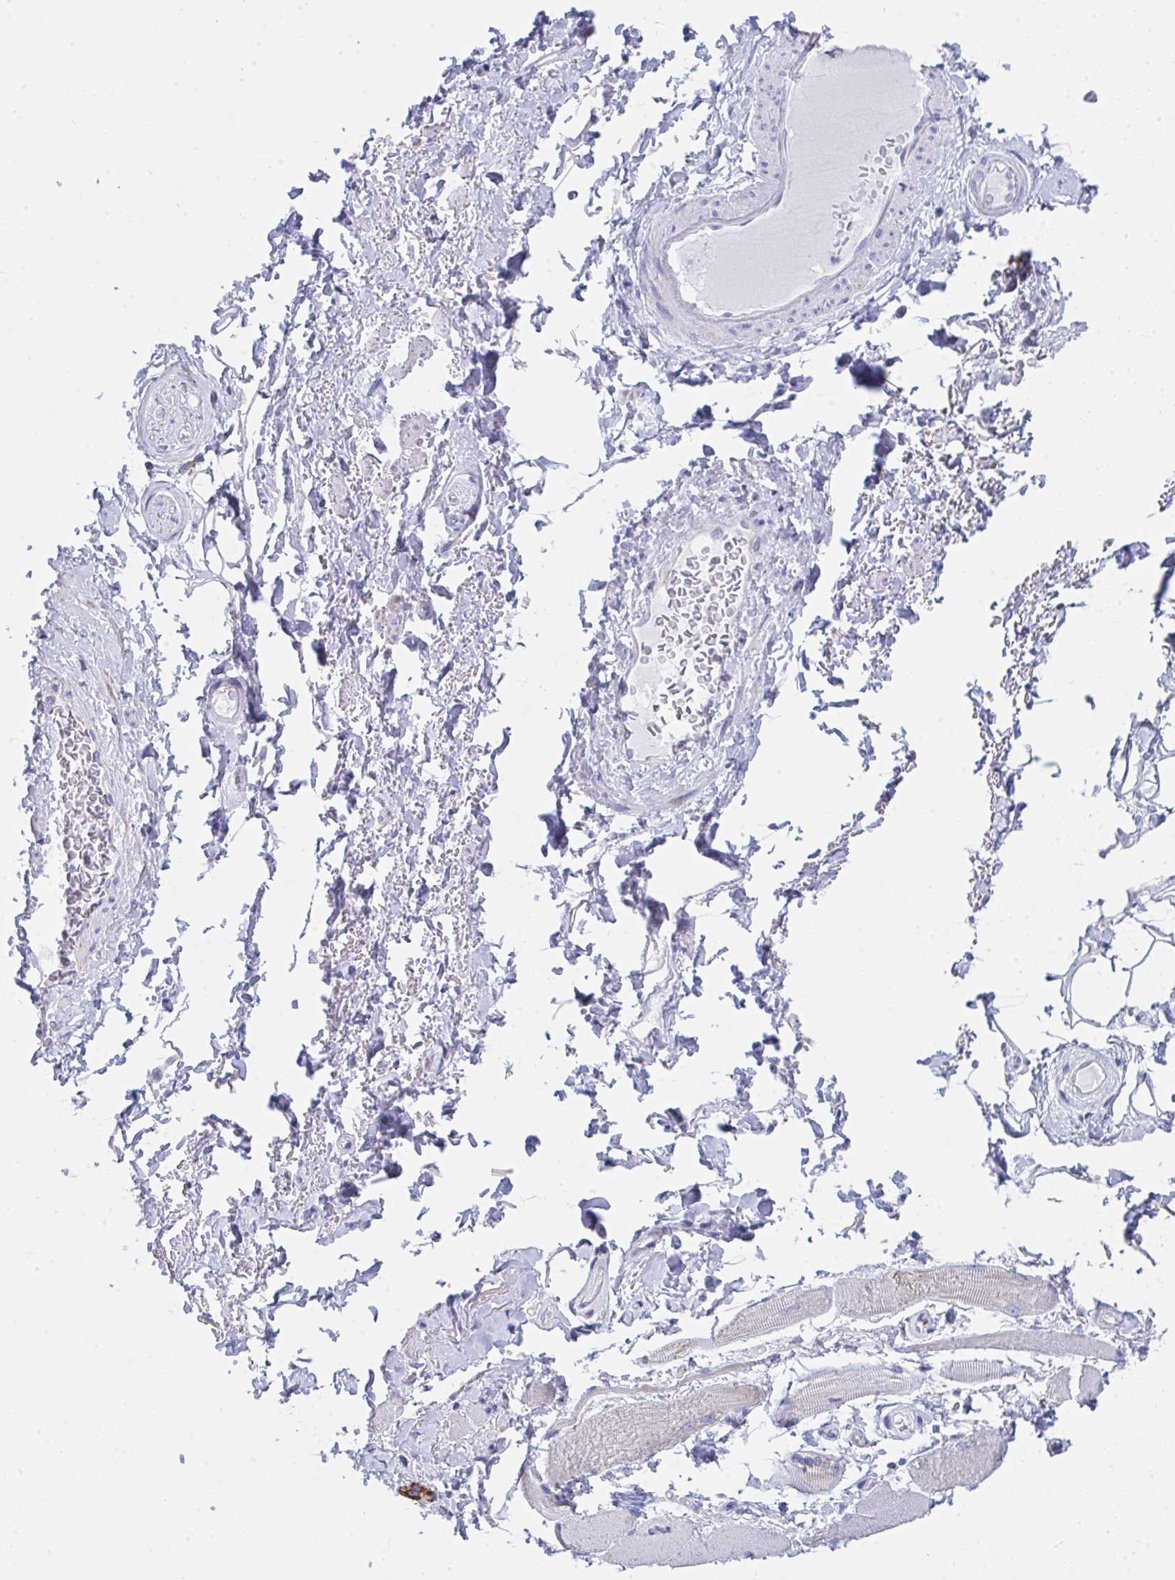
{"staining": {"intensity": "negative", "quantity": "none", "location": "none"}, "tissue": "adipose tissue", "cell_type": "Adipocytes", "image_type": "normal", "snomed": [{"axis": "morphology", "description": "Normal tissue, NOS"}, {"axis": "topography", "description": "Peripheral nerve tissue"}], "caption": "IHC image of normal human adipose tissue stained for a protein (brown), which shows no staining in adipocytes.", "gene": "AIFM1", "patient": {"sex": "male", "age": 51}}